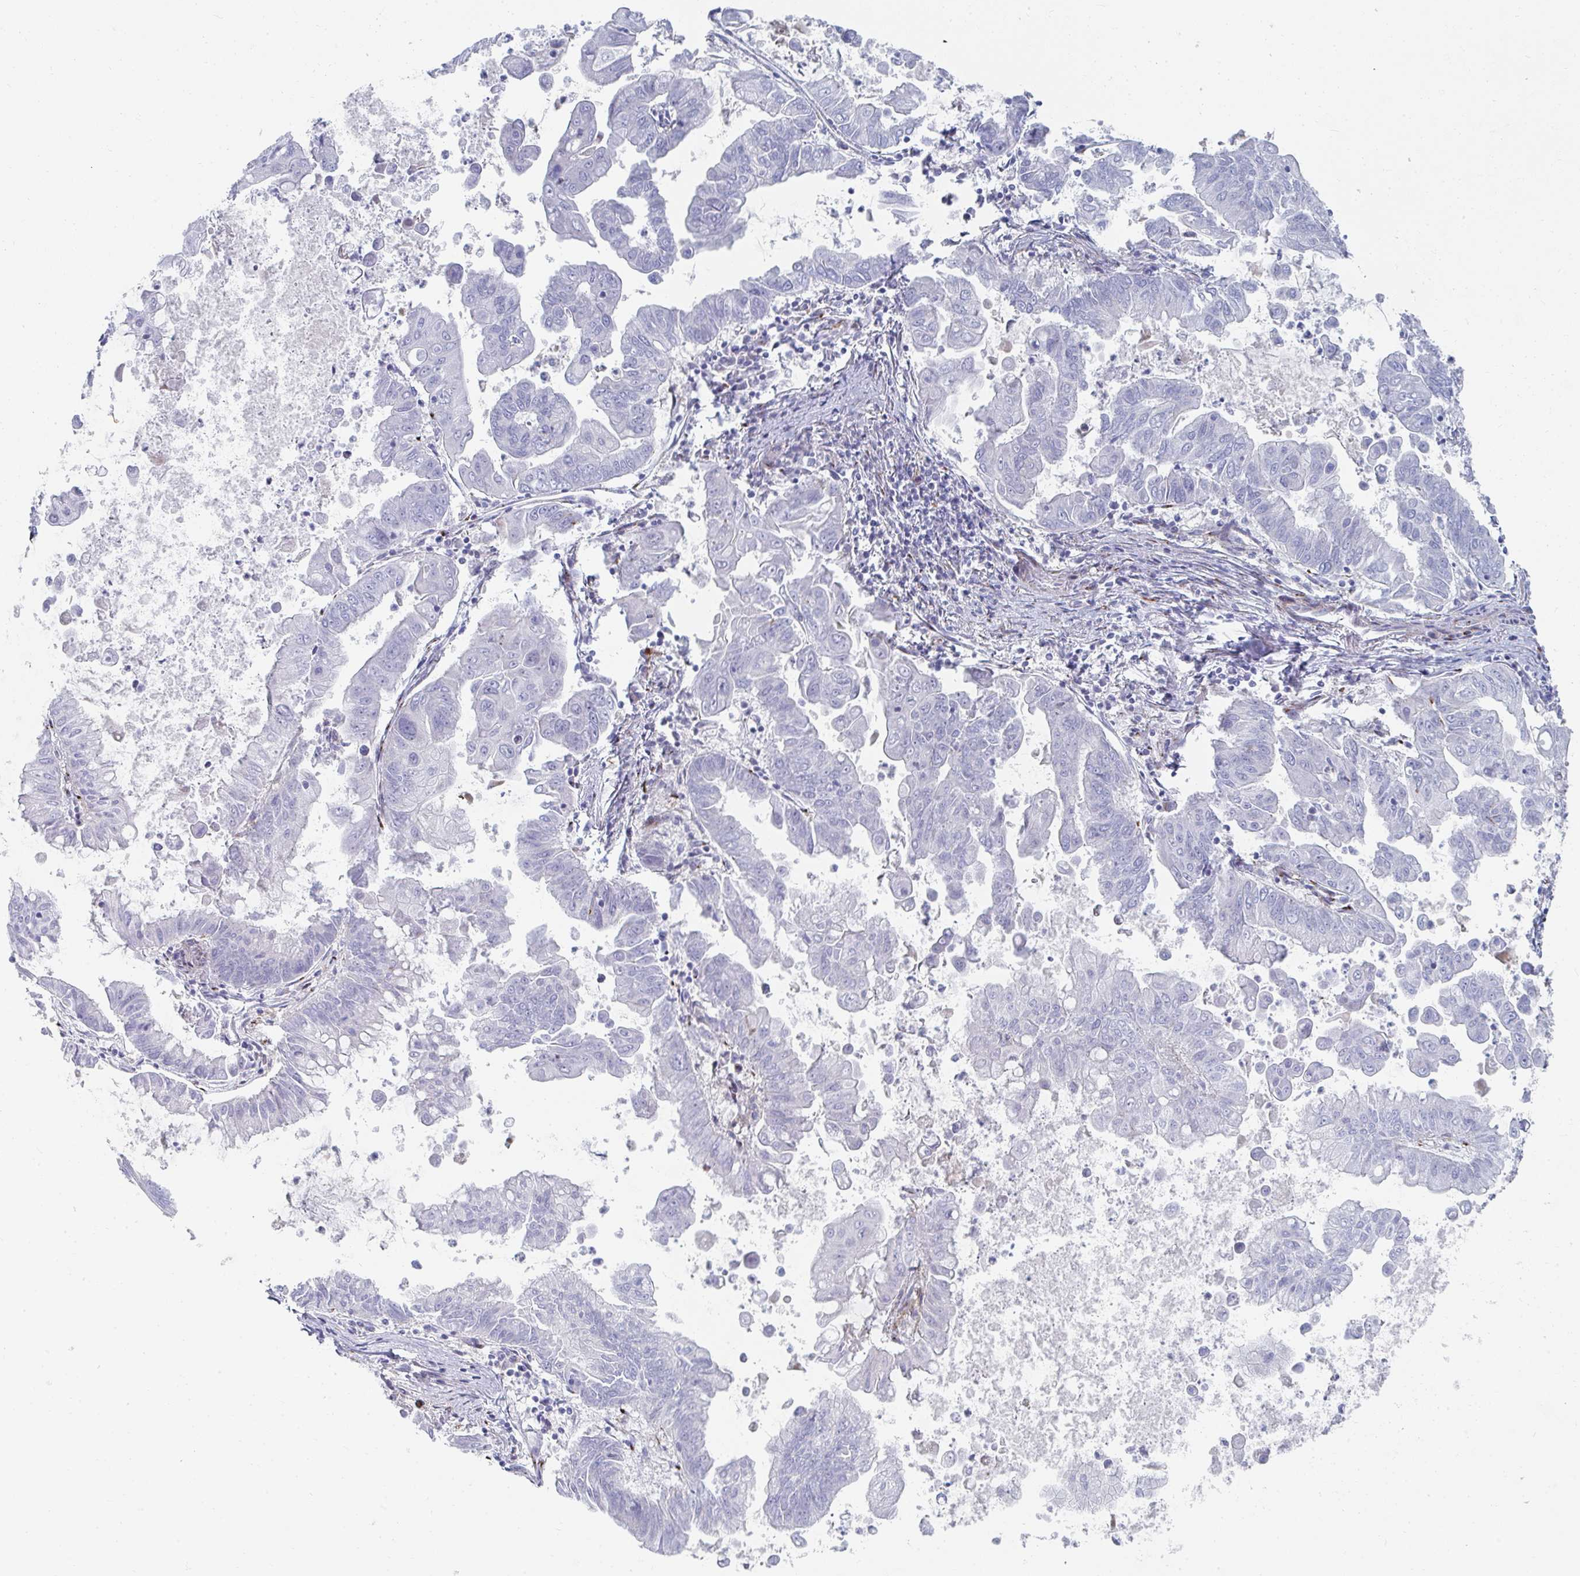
{"staining": {"intensity": "negative", "quantity": "none", "location": "none"}, "tissue": "stomach cancer", "cell_type": "Tumor cells", "image_type": "cancer", "snomed": [{"axis": "morphology", "description": "Adenocarcinoma, NOS"}, {"axis": "topography", "description": "Stomach, upper"}], "caption": "This is an immunohistochemistry (IHC) histopathology image of adenocarcinoma (stomach). There is no expression in tumor cells.", "gene": "PSMG1", "patient": {"sex": "male", "age": 80}}